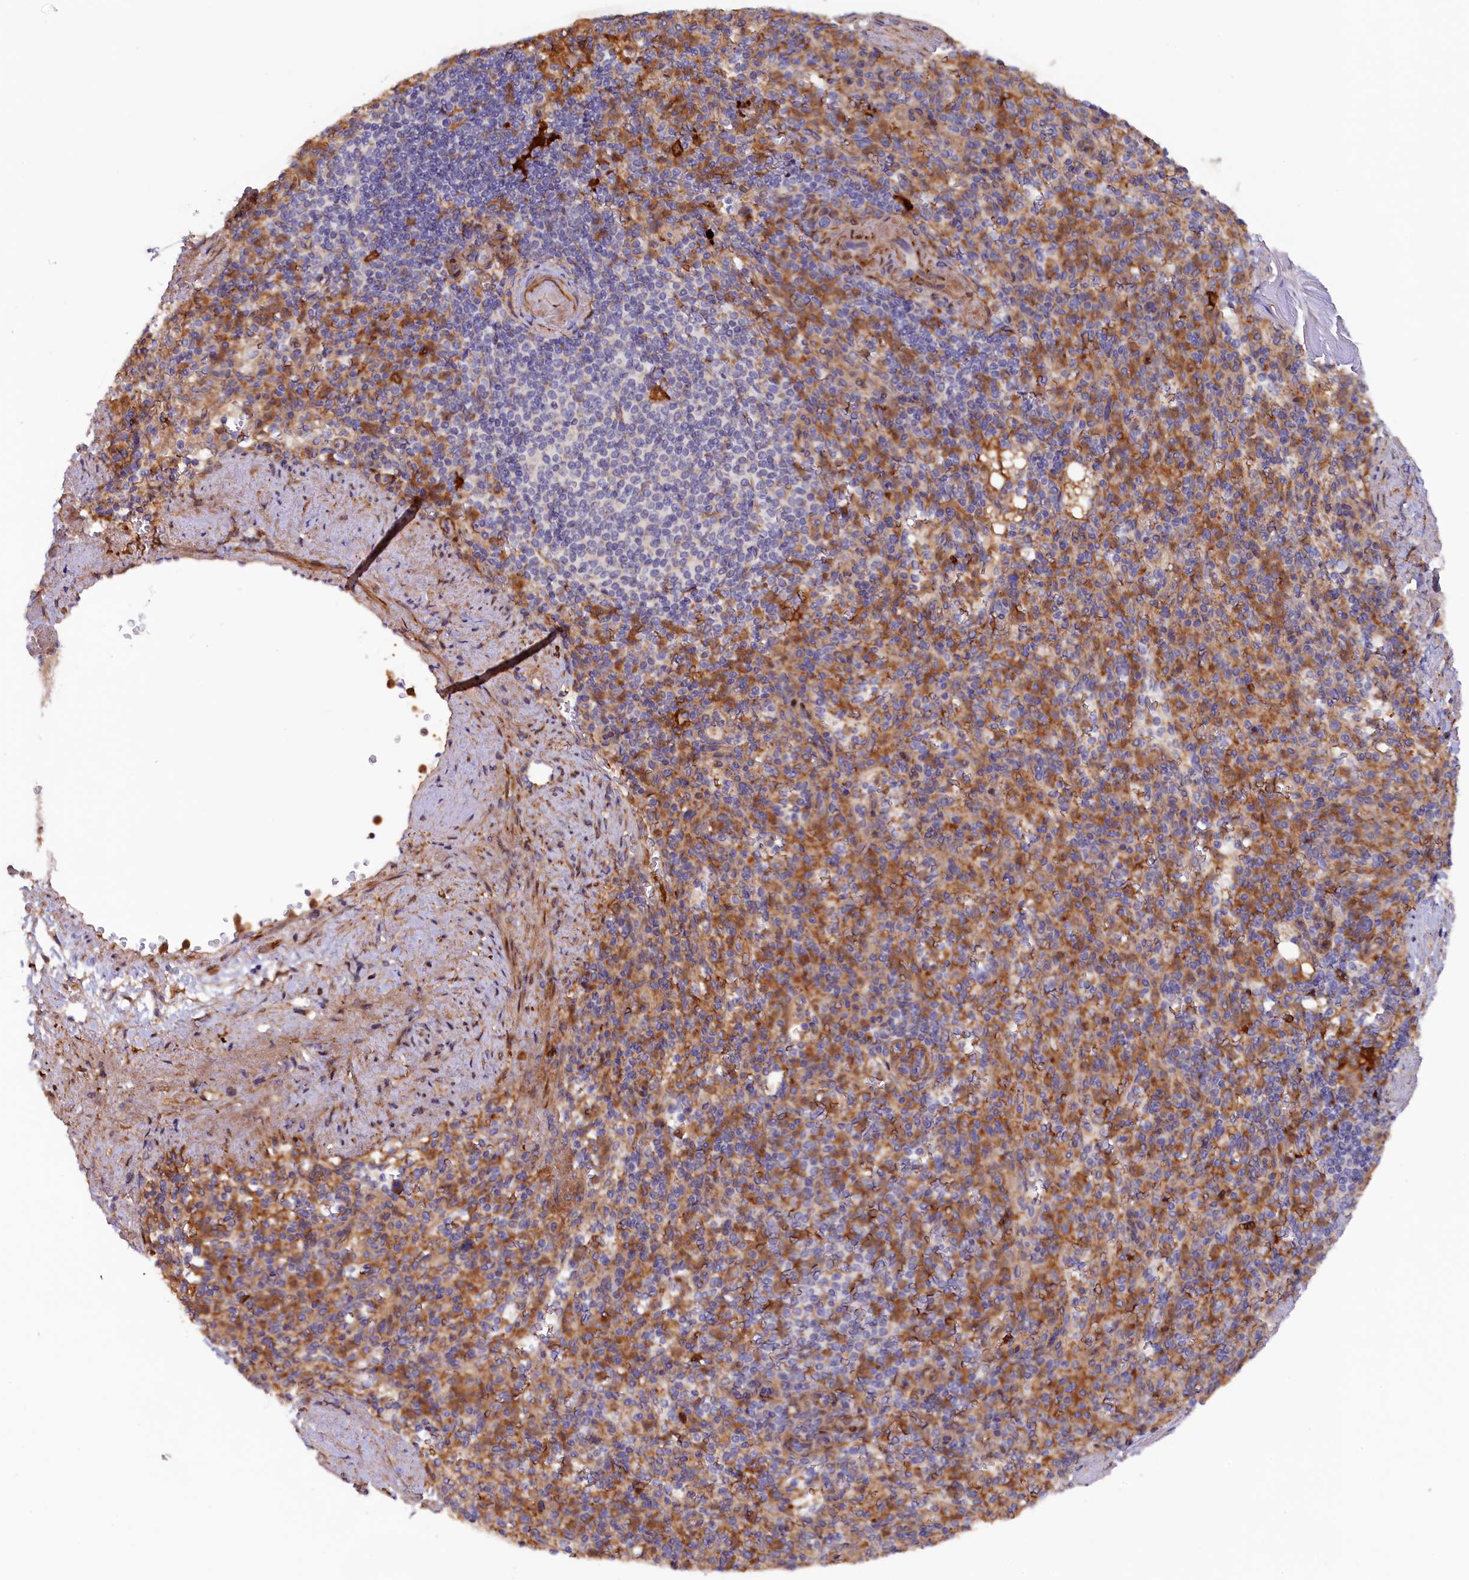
{"staining": {"intensity": "moderate", "quantity": "<25%", "location": "cytoplasmic/membranous"}, "tissue": "spleen", "cell_type": "Cells in red pulp", "image_type": "normal", "snomed": [{"axis": "morphology", "description": "Normal tissue, NOS"}, {"axis": "topography", "description": "Spleen"}], "caption": "IHC of unremarkable spleen reveals low levels of moderate cytoplasmic/membranous positivity in approximately <25% of cells in red pulp.", "gene": "FERMT1", "patient": {"sex": "female", "age": 74}}